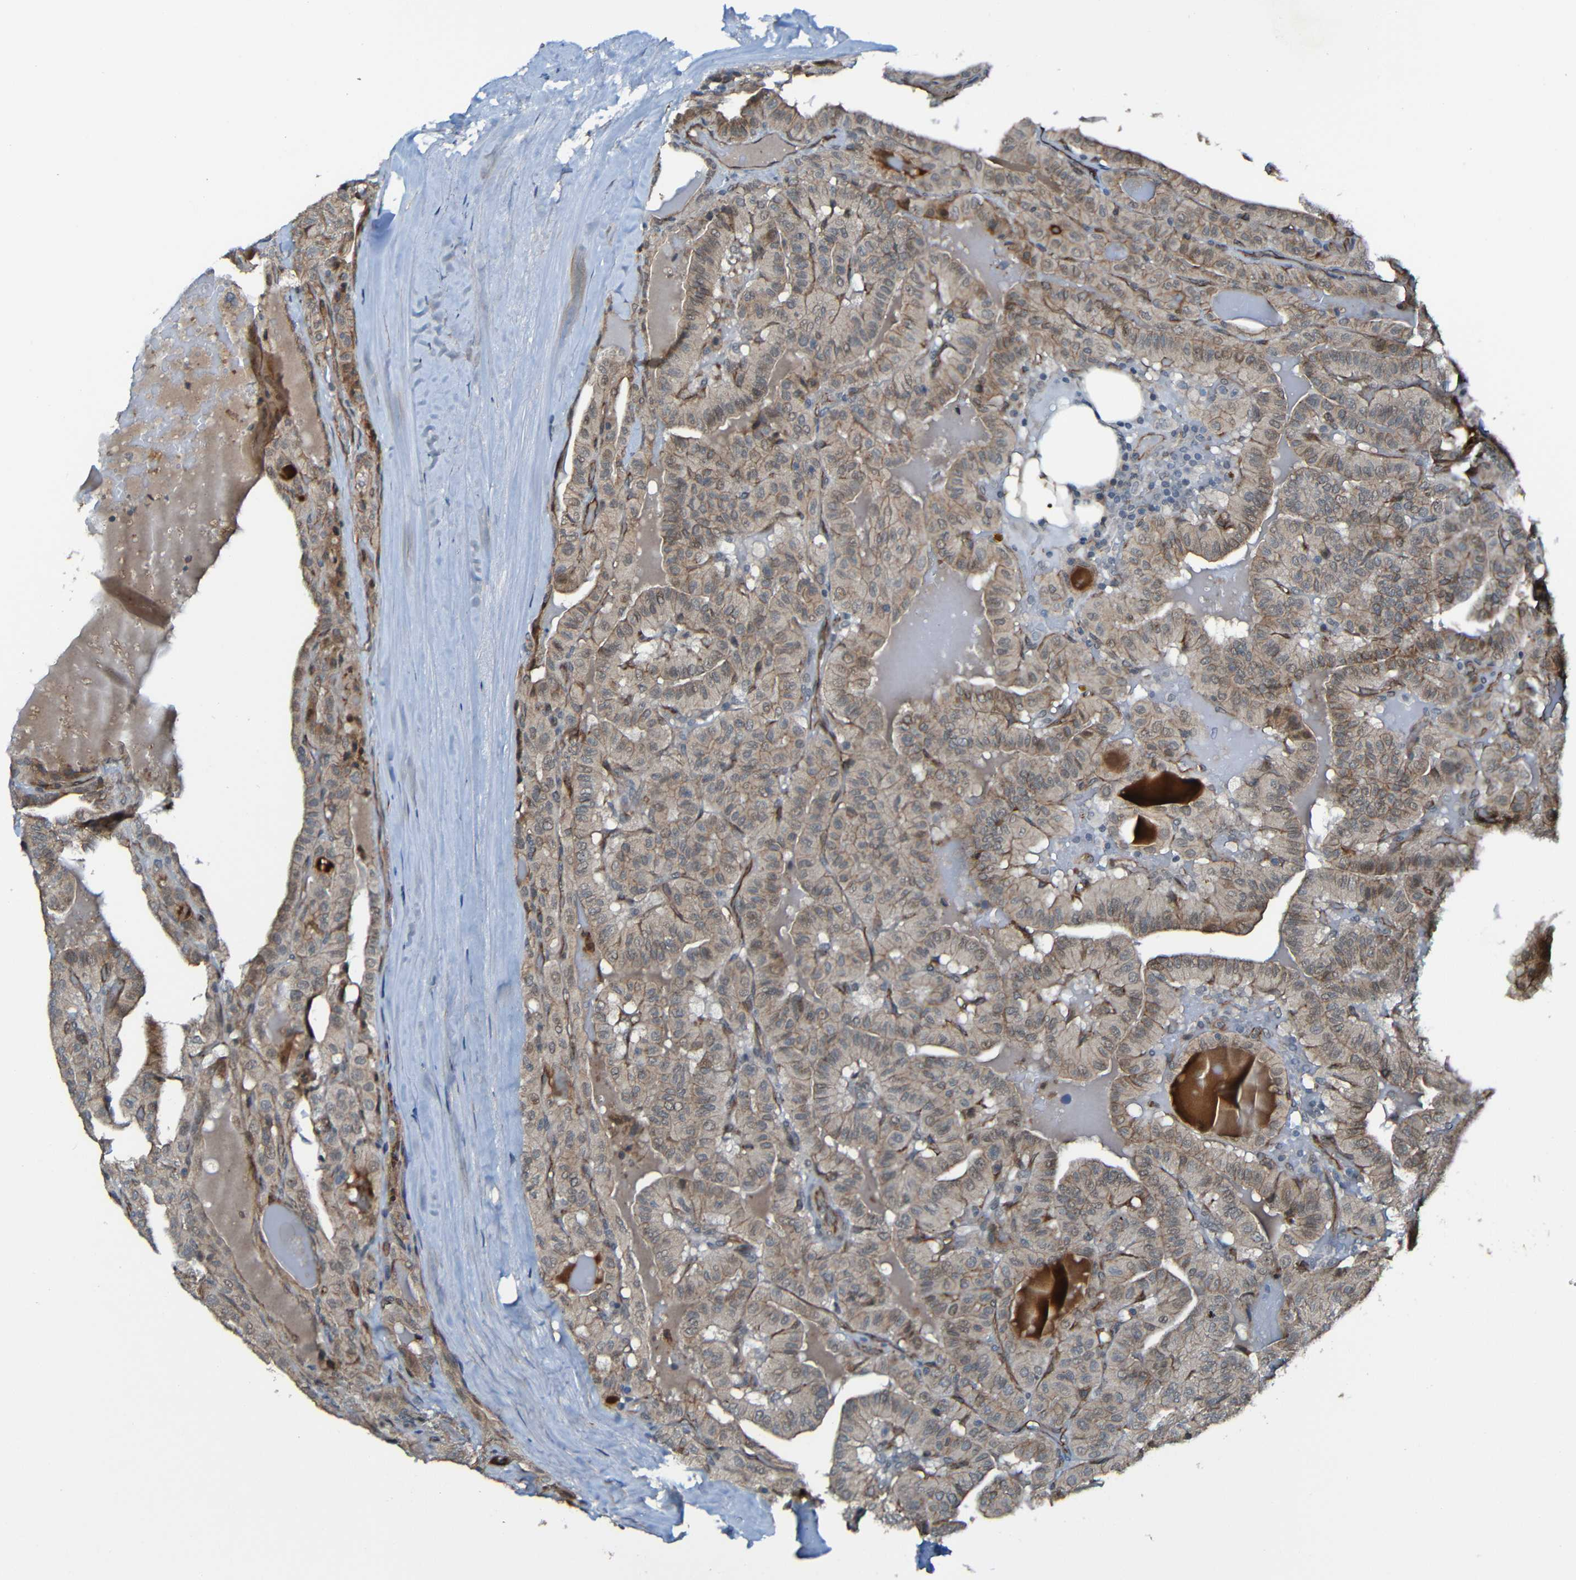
{"staining": {"intensity": "moderate", "quantity": "25%-75%", "location": "cytoplasmic/membranous"}, "tissue": "head and neck cancer", "cell_type": "Tumor cells", "image_type": "cancer", "snomed": [{"axis": "morphology", "description": "Squamous cell carcinoma, NOS"}, {"axis": "topography", "description": "Oral tissue"}, {"axis": "topography", "description": "Head-Neck"}], "caption": "Human squamous cell carcinoma (head and neck) stained with a protein marker reveals moderate staining in tumor cells.", "gene": "LGR5", "patient": {"sex": "female", "age": 50}}